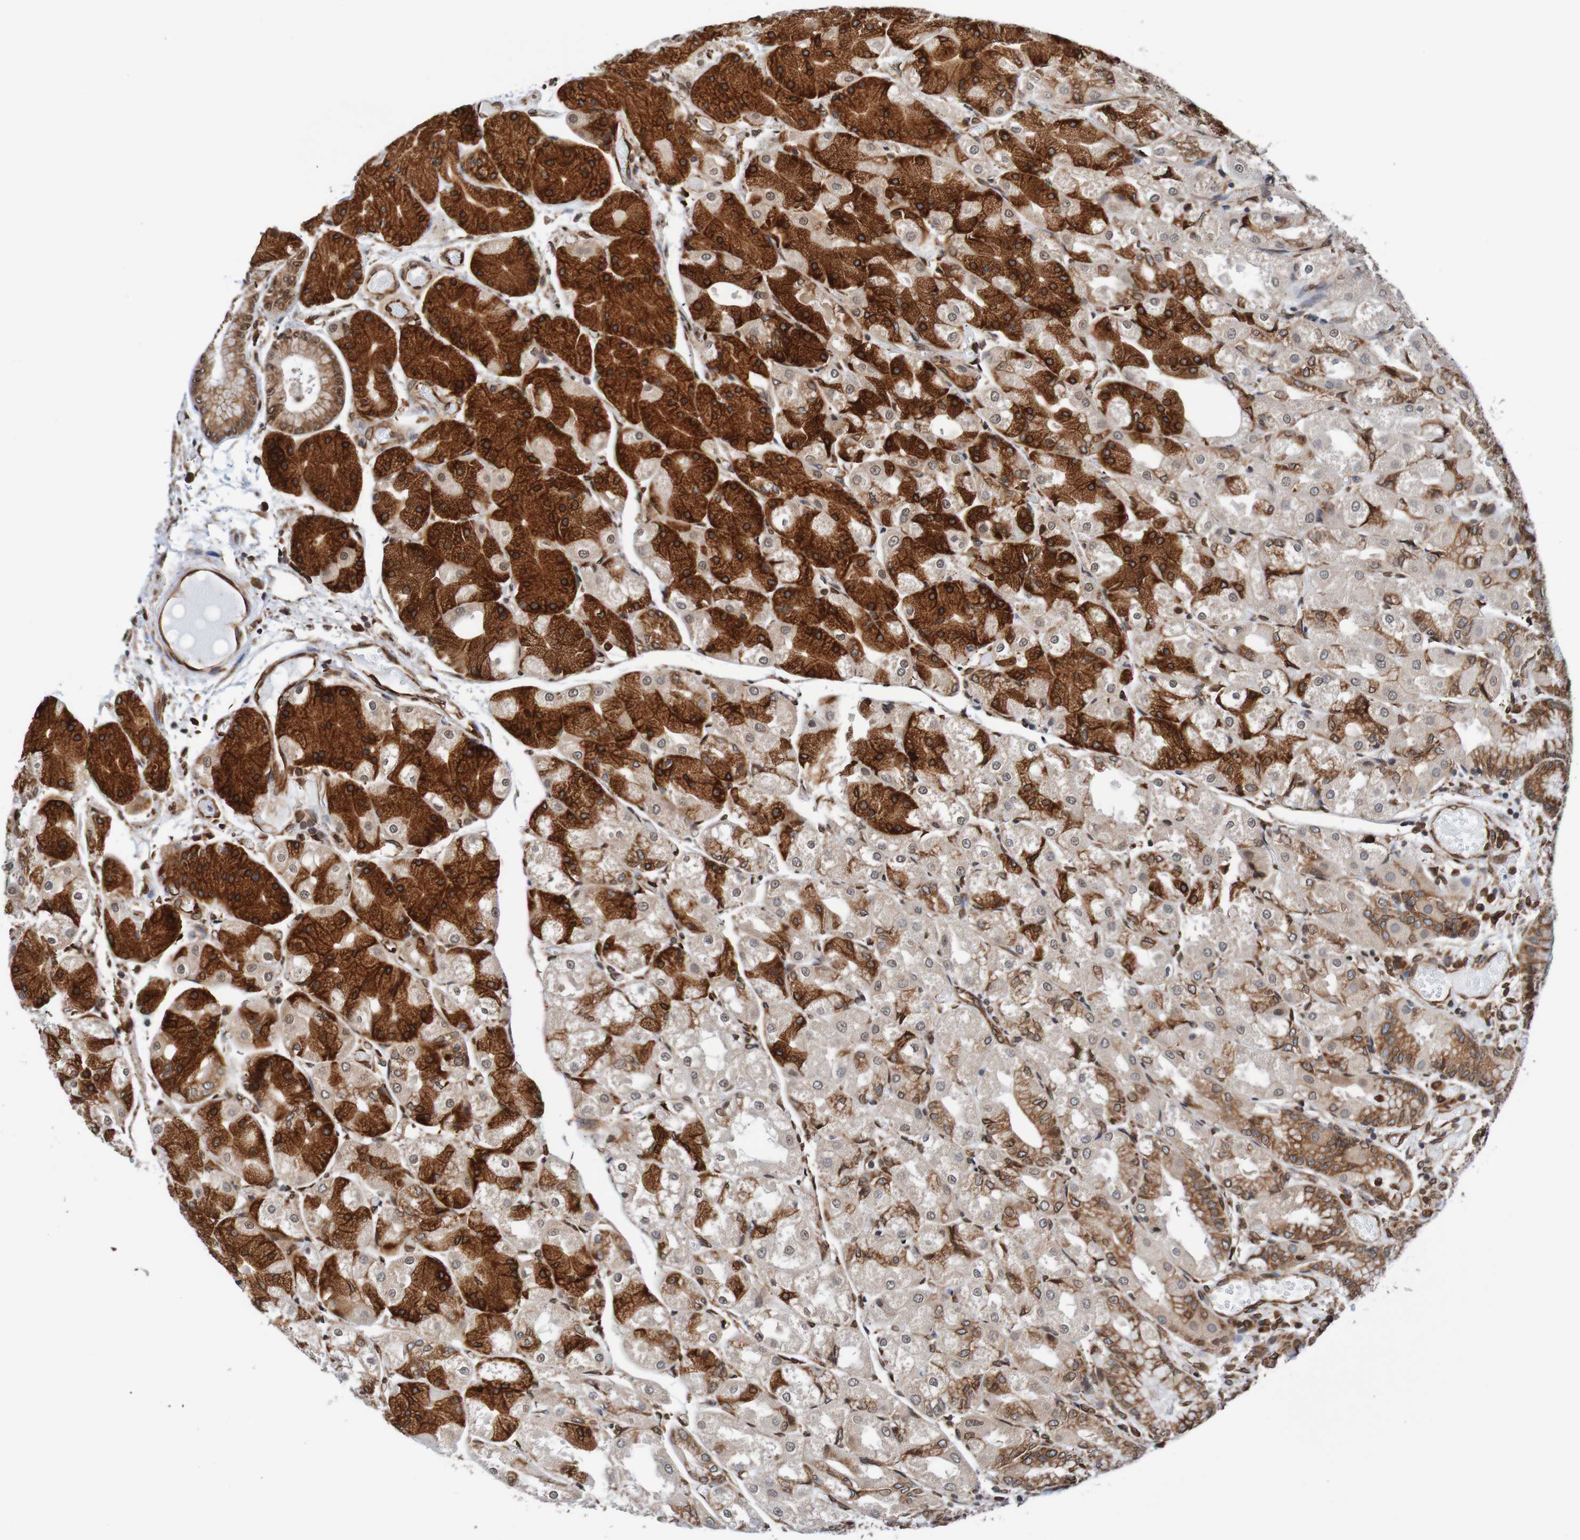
{"staining": {"intensity": "strong", "quantity": "25%-75%", "location": "cytoplasmic/membranous,nuclear"}, "tissue": "stomach", "cell_type": "Glandular cells", "image_type": "normal", "snomed": [{"axis": "morphology", "description": "Normal tissue, NOS"}, {"axis": "topography", "description": "Stomach, upper"}], "caption": "Immunohistochemical staining of benign stomach exhibits strong cytoplasmic/membranous,nuclear protein positivity in approximately 25%-75% of glandular cells.", "gene": "TMEM109", "patient": {"sex": "male", "age": 72}}